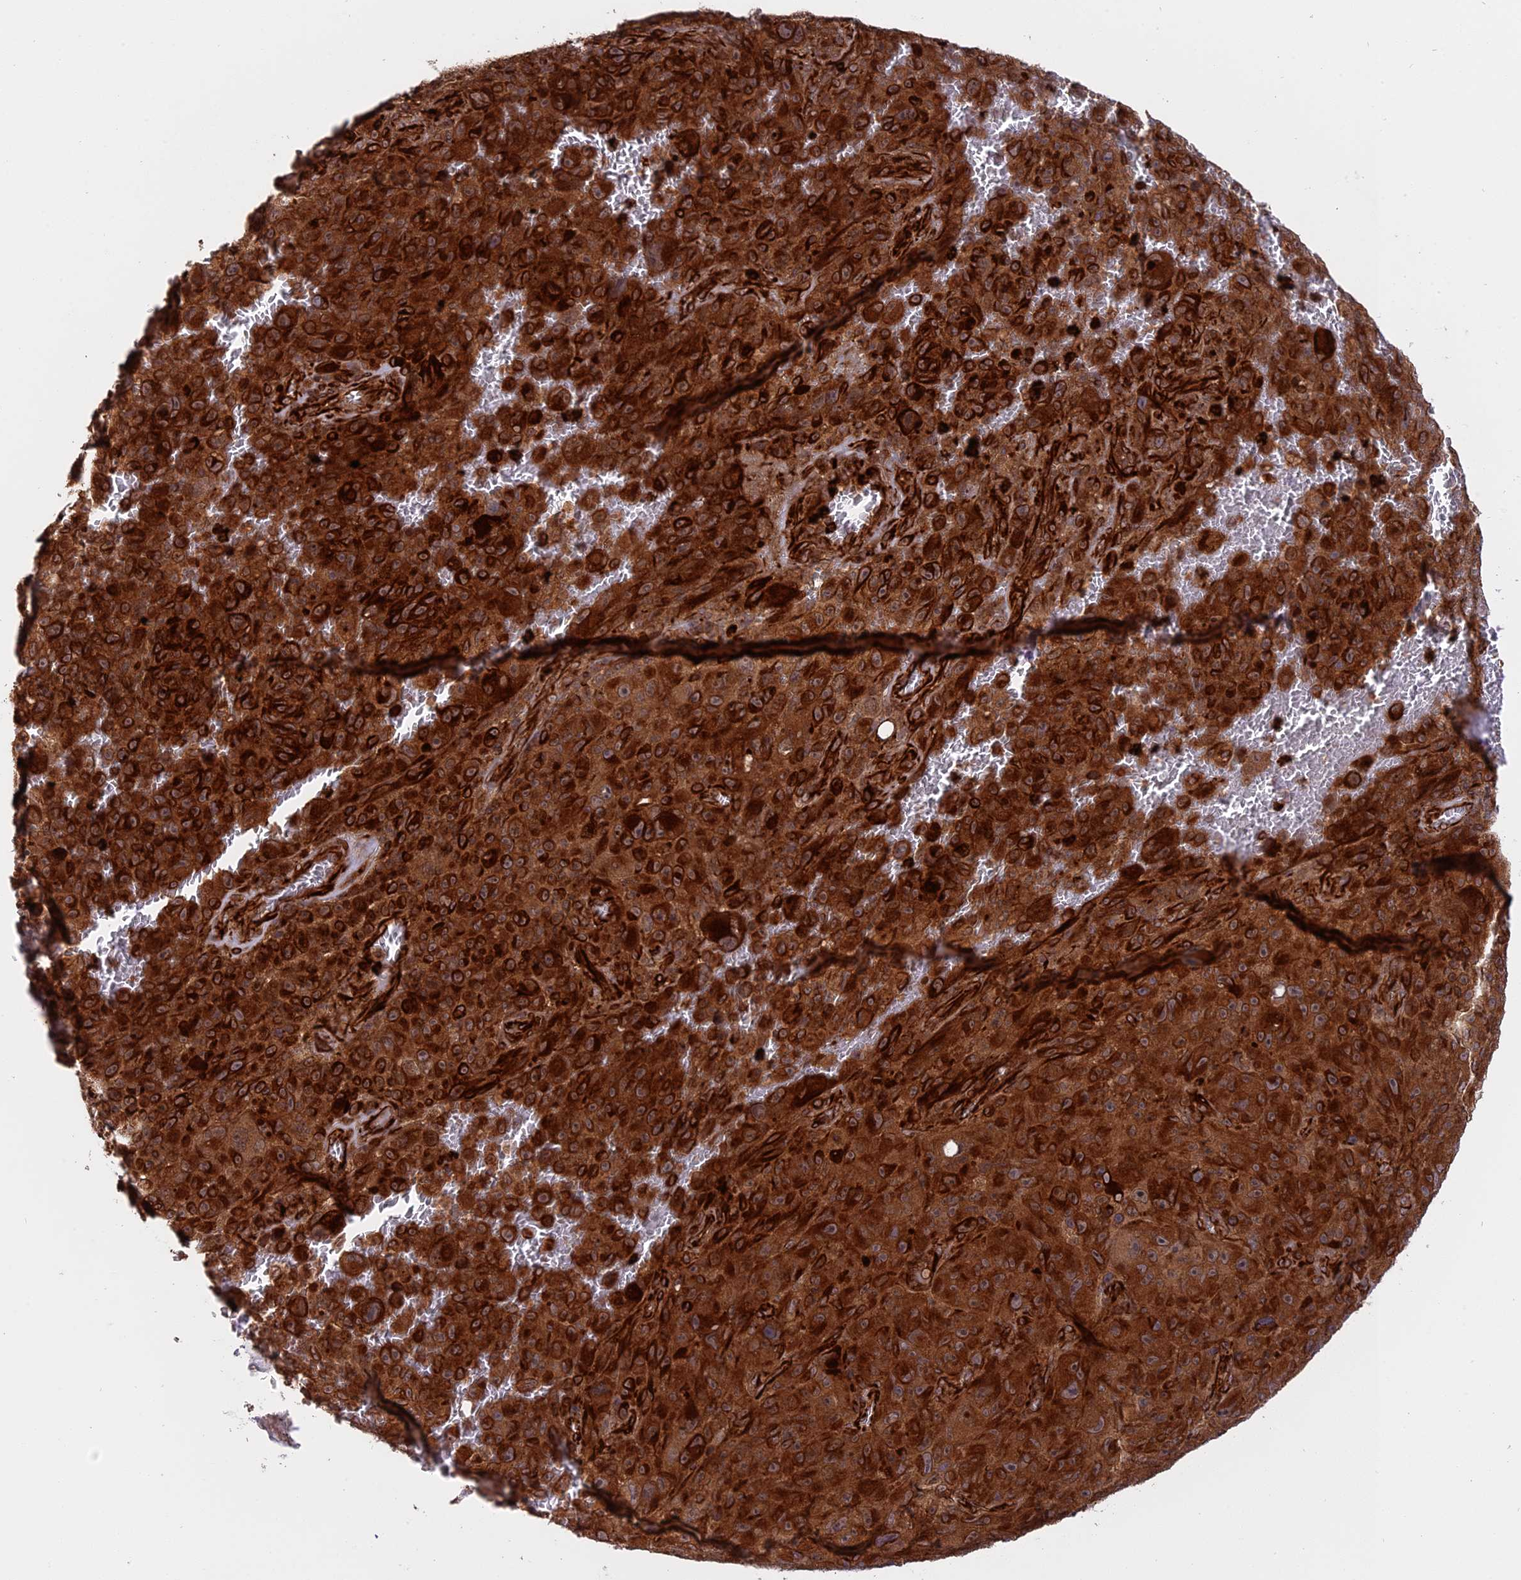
{"staining": {"intensity": "strong", "quantity": ">75%", "location": "cytoplasmic/membranous"}, "tissue": "melanoma", "cell_type": "Tumor cells", "image_type": "cancer", "snomed": [{"axis": "morphology", "description": "Malignant melanoma, NOS"}, {"axis": "topography", "description": "Skin"}], "caption": "Immunohistochemical staining of melanoma displays high levels of strong cytoplasmic/membranous protein staining in about >75% of tumor cells.", "gene": "PHLDB3", "patient": {"sex": "female", "age": 82}}